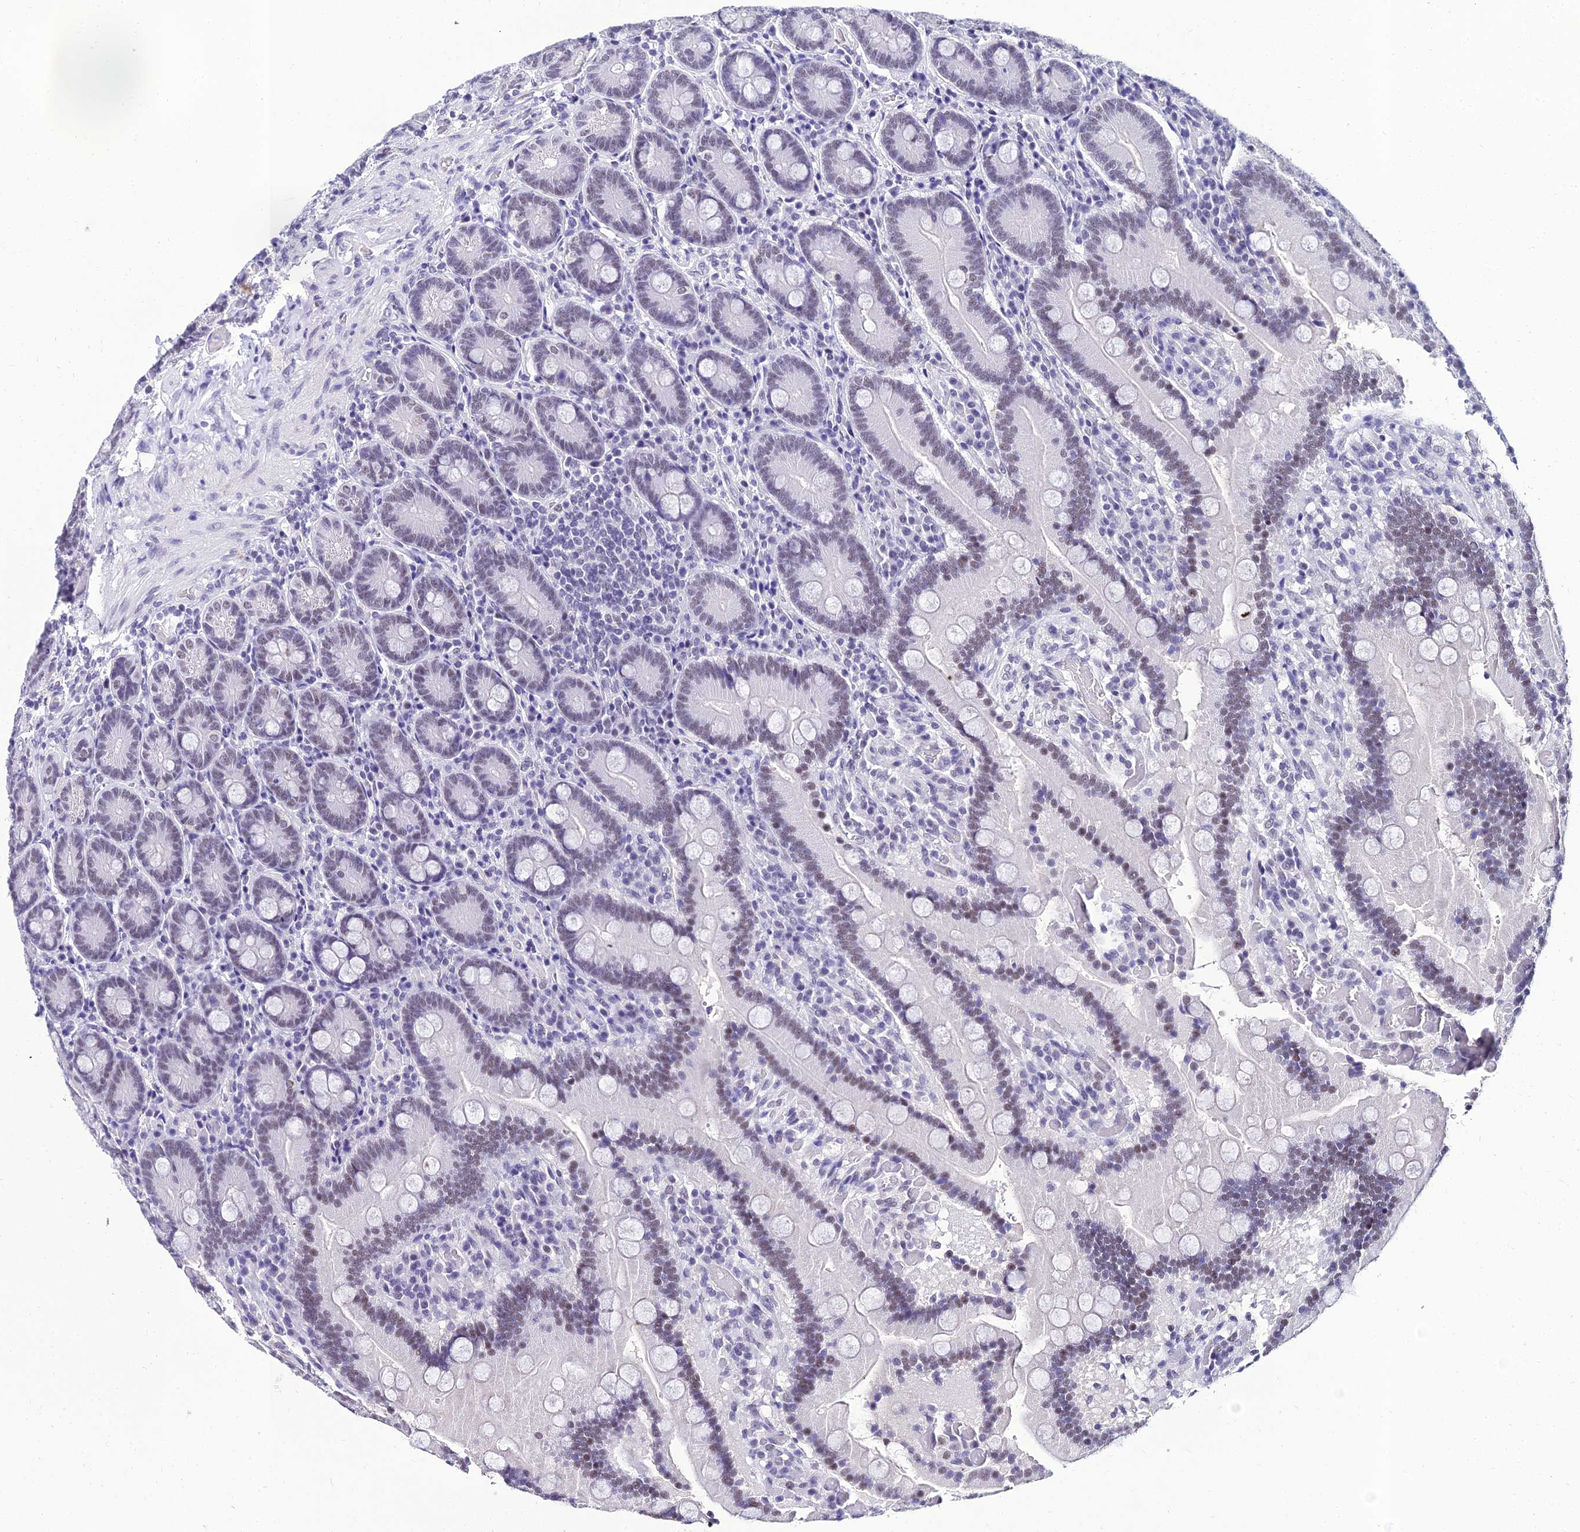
{"staining": {"intensity": "moderate", "quantity": "<25%", "location": "nuclear"}, "tissue": "duodenum", "cell_type": "Glandular cells", "image_type": "normal", "snomed": [{"axis": "morphology", "description": "Normal tissue, NOS"}, {"axis": "topography", "description": "Duodenum"}], "caption": "Immunohistochemistry staining of unremarkable duodenum, which displays low levels of moderate nuclear positivity in about <25% of glandular cells indicating moderate nuclear protein staining. The staining was performed using DAB (3,3'-diaminobenzidine) (brown) for protein detection and nuclei were counterstained in hematoxylin (blue).", "gene": "PPP4R2", "patient": {"sex": "female", "age": 62}}